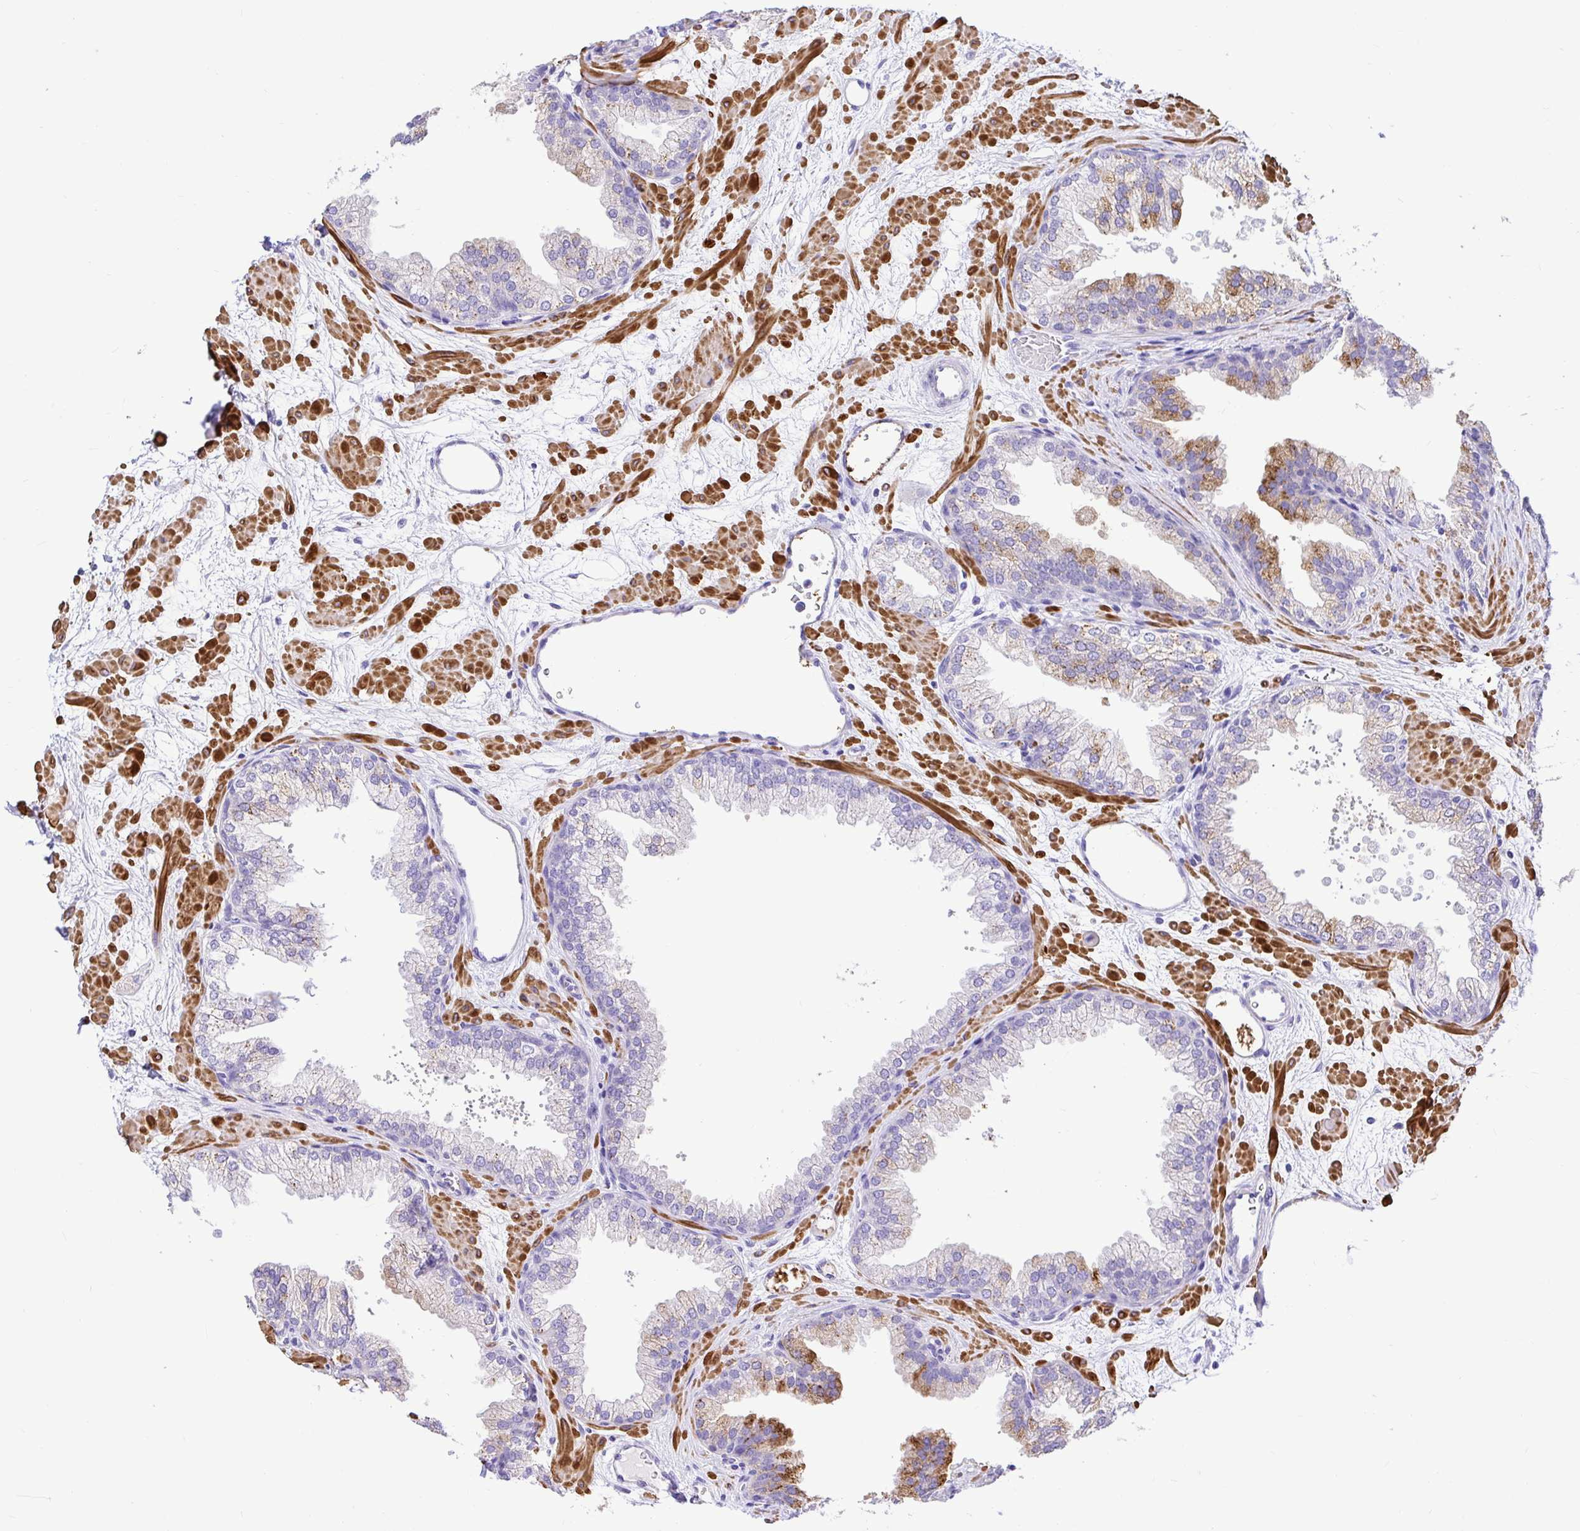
{"staining": {"intensity": "moderate", "quantity": "25%-75%", "location": "cytoplasmic/membranous"}, "tissue": "prostate", "cell_type": "Glandular cells", "image_type": "normal", "snomed": [{"axis": "morphology", "description": "Normal tissue, NOS"}, {"axis": "topography", "description": "Prostate"}], "caption": "Benign prostate displays moderate cytoplasmic/membranous staining in approximately 25%-75% of glandular cells Ihc stains the protein of interest in brown and the nuclei are stained blue..", "gene": "BACE2", "patient": {"sex": "male", "age": 37}}